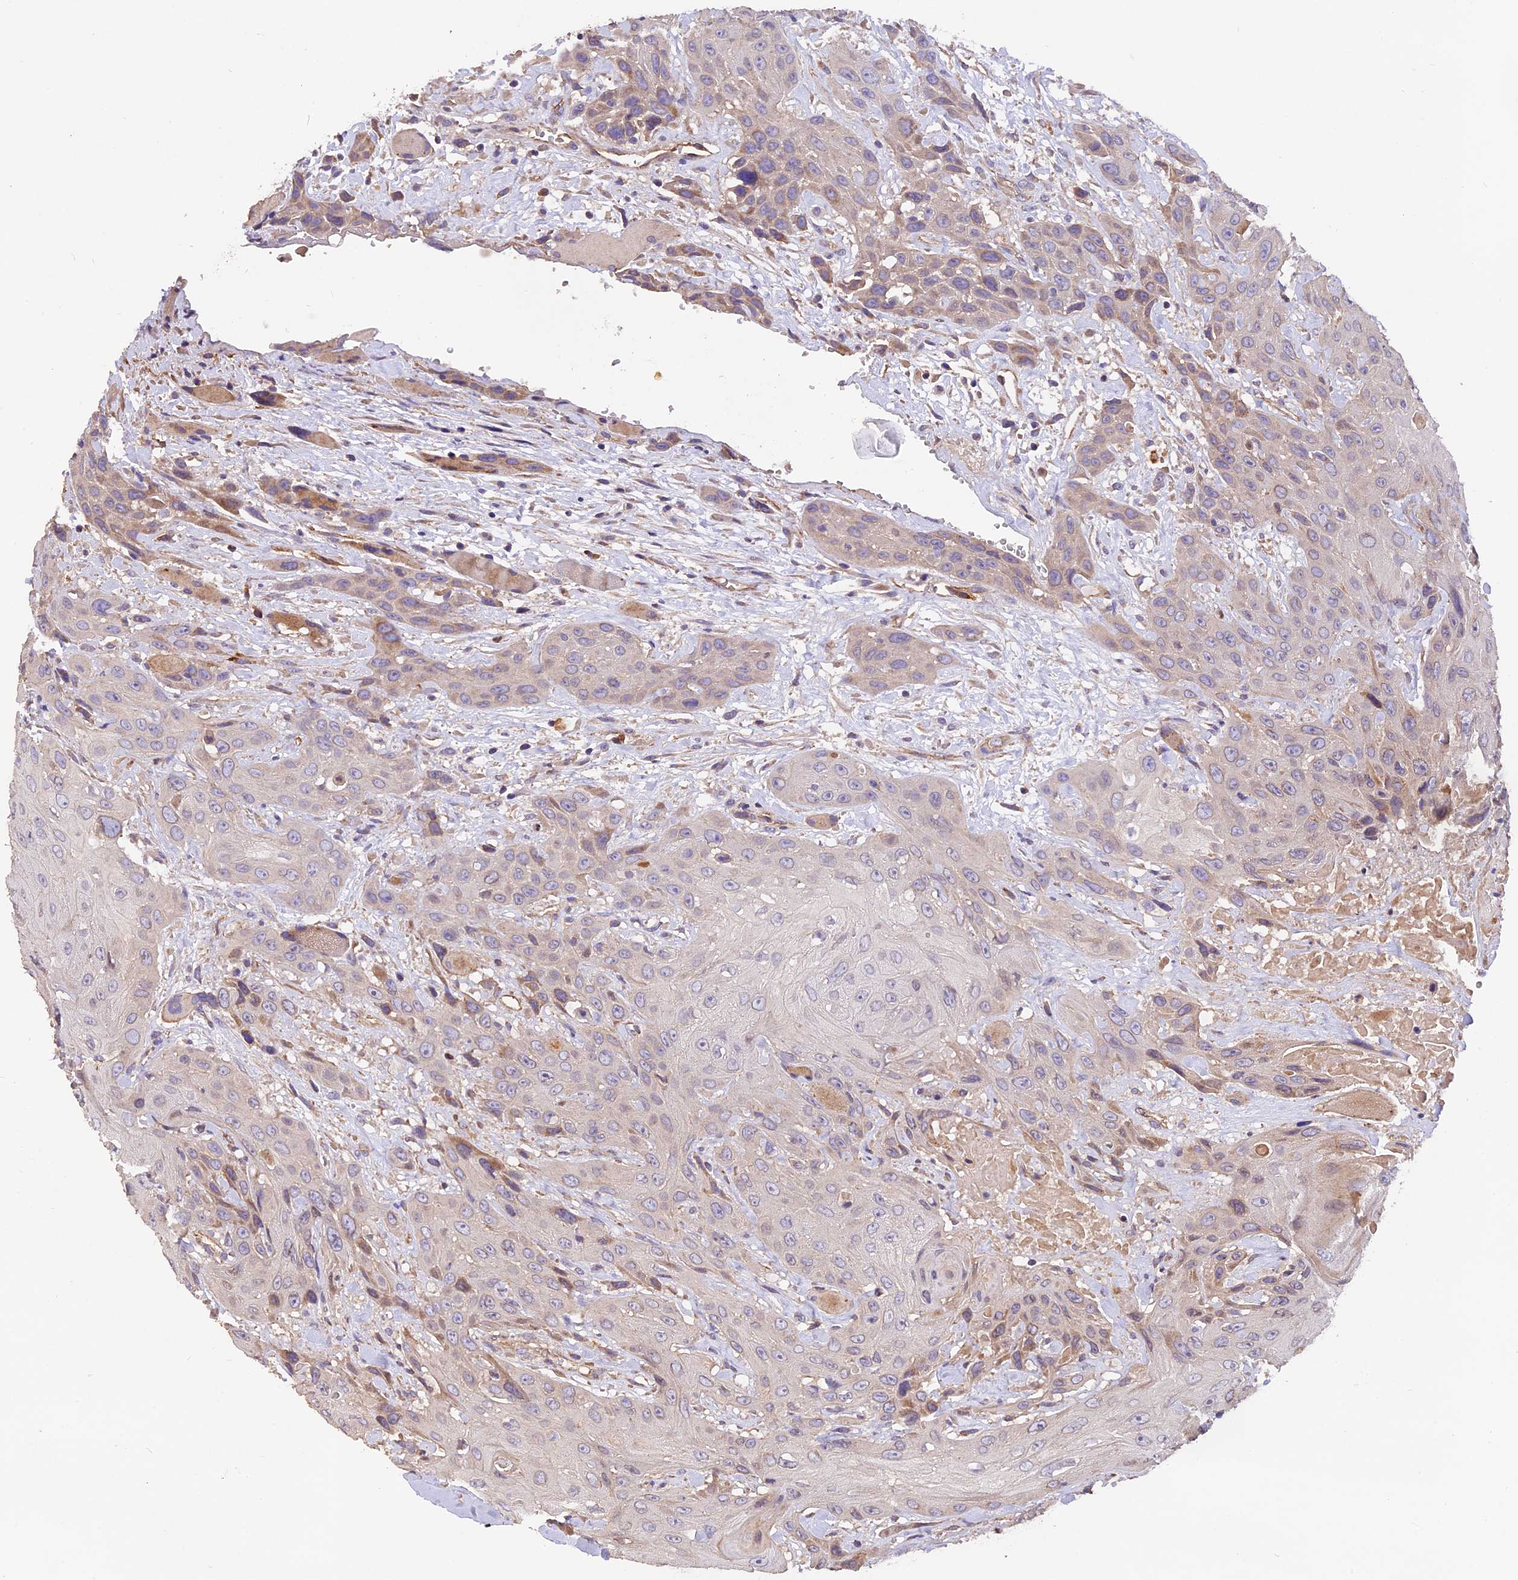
{"staining": {"intensity": "weak", "quantity": "<25%", "location": "cytoplasmic/membranous"}, "tissue": "head and neck cancer", "cell_type": "Tumor cells", "image_type": "cancer", "snomed": [{"axis": "morphology", "description": "Squamous cell carcinoma, NOS"}, {"axis": "topography", "description": "Head-Neck"}], "caption": "Photomicrograph shows no significant protein expression in tumor cells of head and neck cancer.", "gene": "ERMARD", "patient": {"sex": "male", "age": 81}}